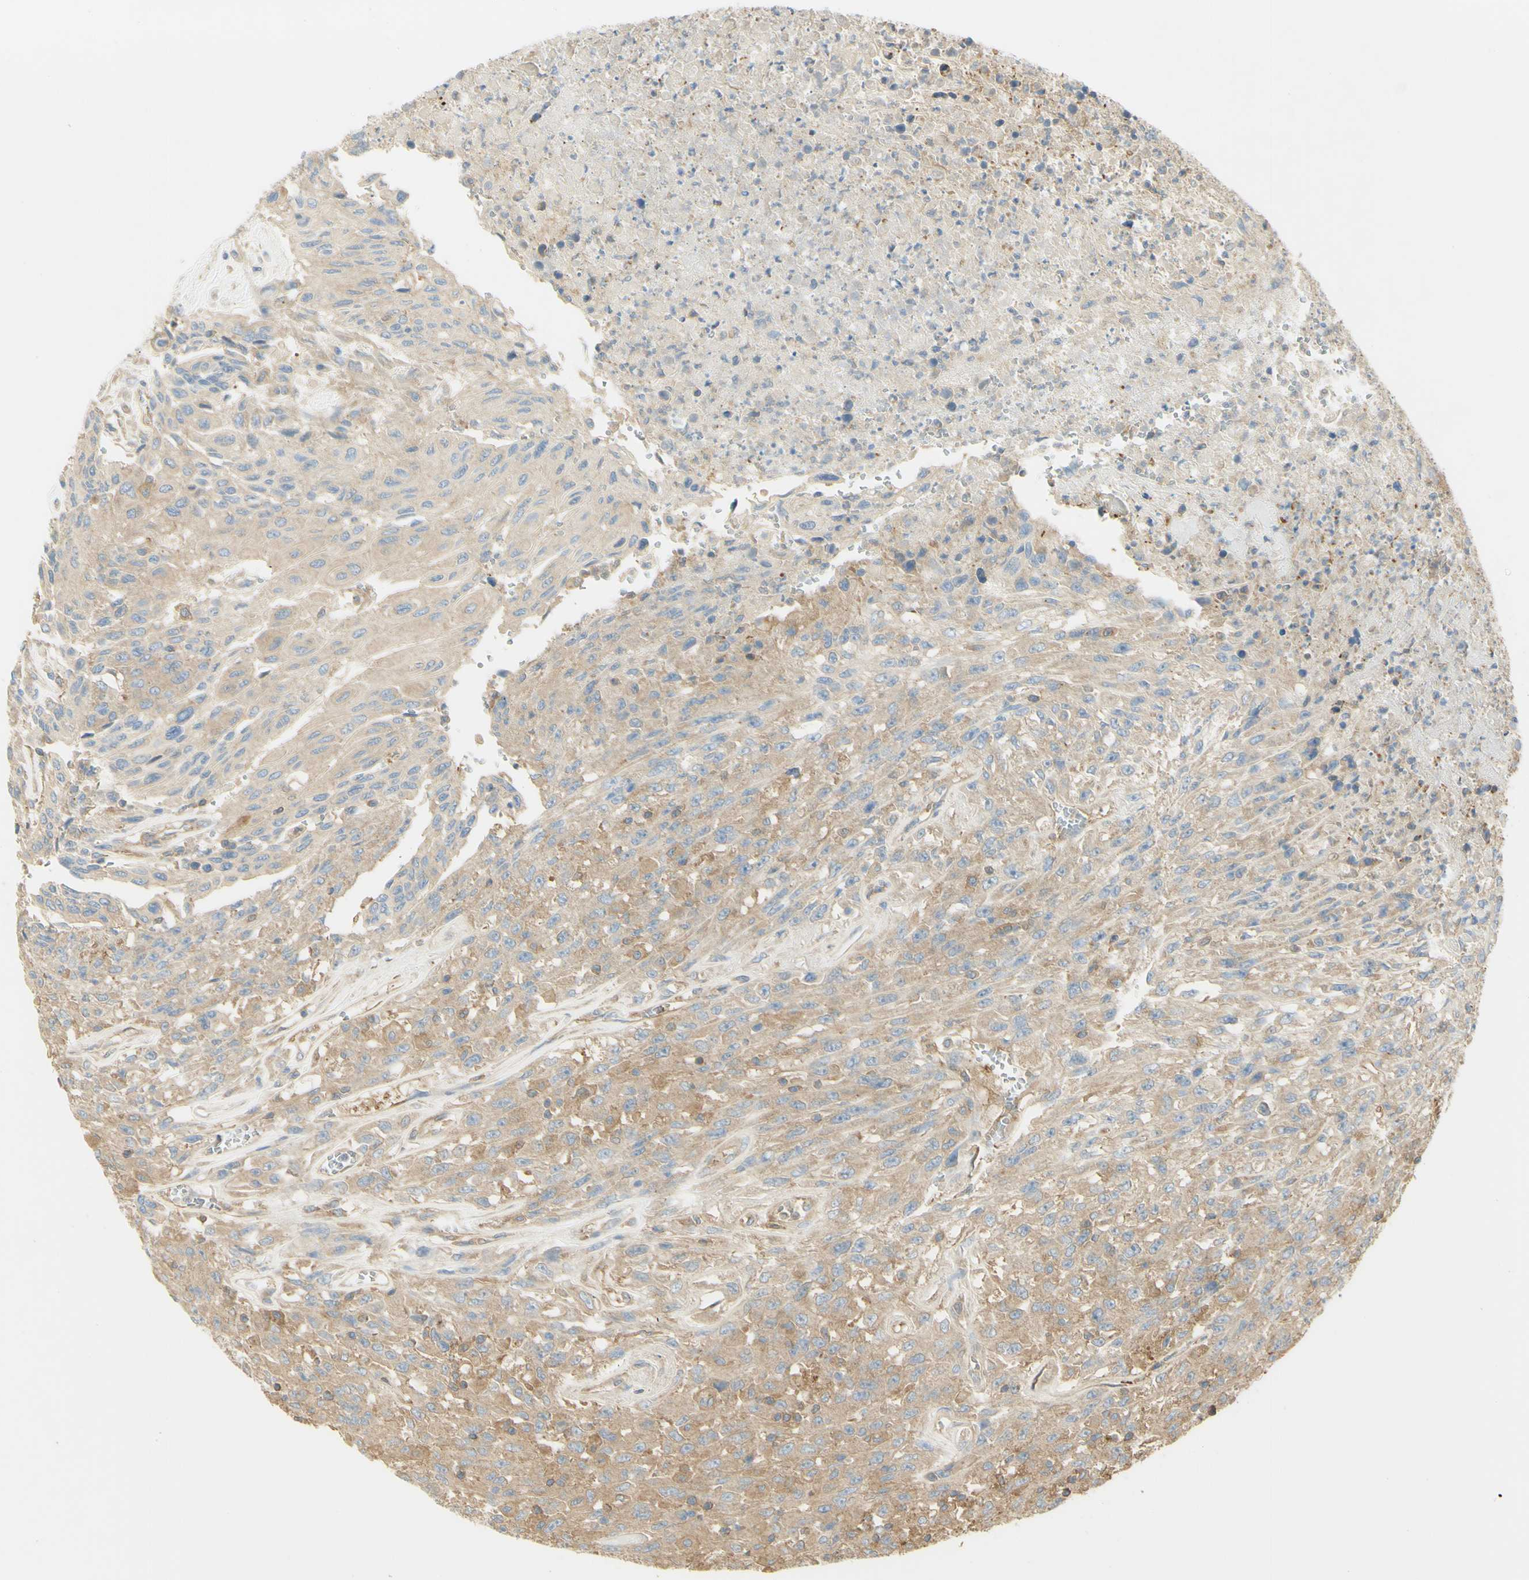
{"staining": {"intensity": "moderate", "quantity": ">75%", "location": "cytoplasmic/membranous"}, "tissue": "urothelial cancer", "cell_type": "Tumor cells", "image_type": "cancer", "snomed": [{"axis": "morphology", "description": "Urothelial carcinoma, High grade"}, {"axis": "topography", "description": "Urinary bladder"}], "caption": "IHC image of high-grade urothelial carcinoma stained for a protein (brown), which displays medium levels of moderate cytoplasmic/membranous staining in about >75% of tumor cells.", "gene": "IKBKG", "patient": {"sex": "male", "age": 66}}